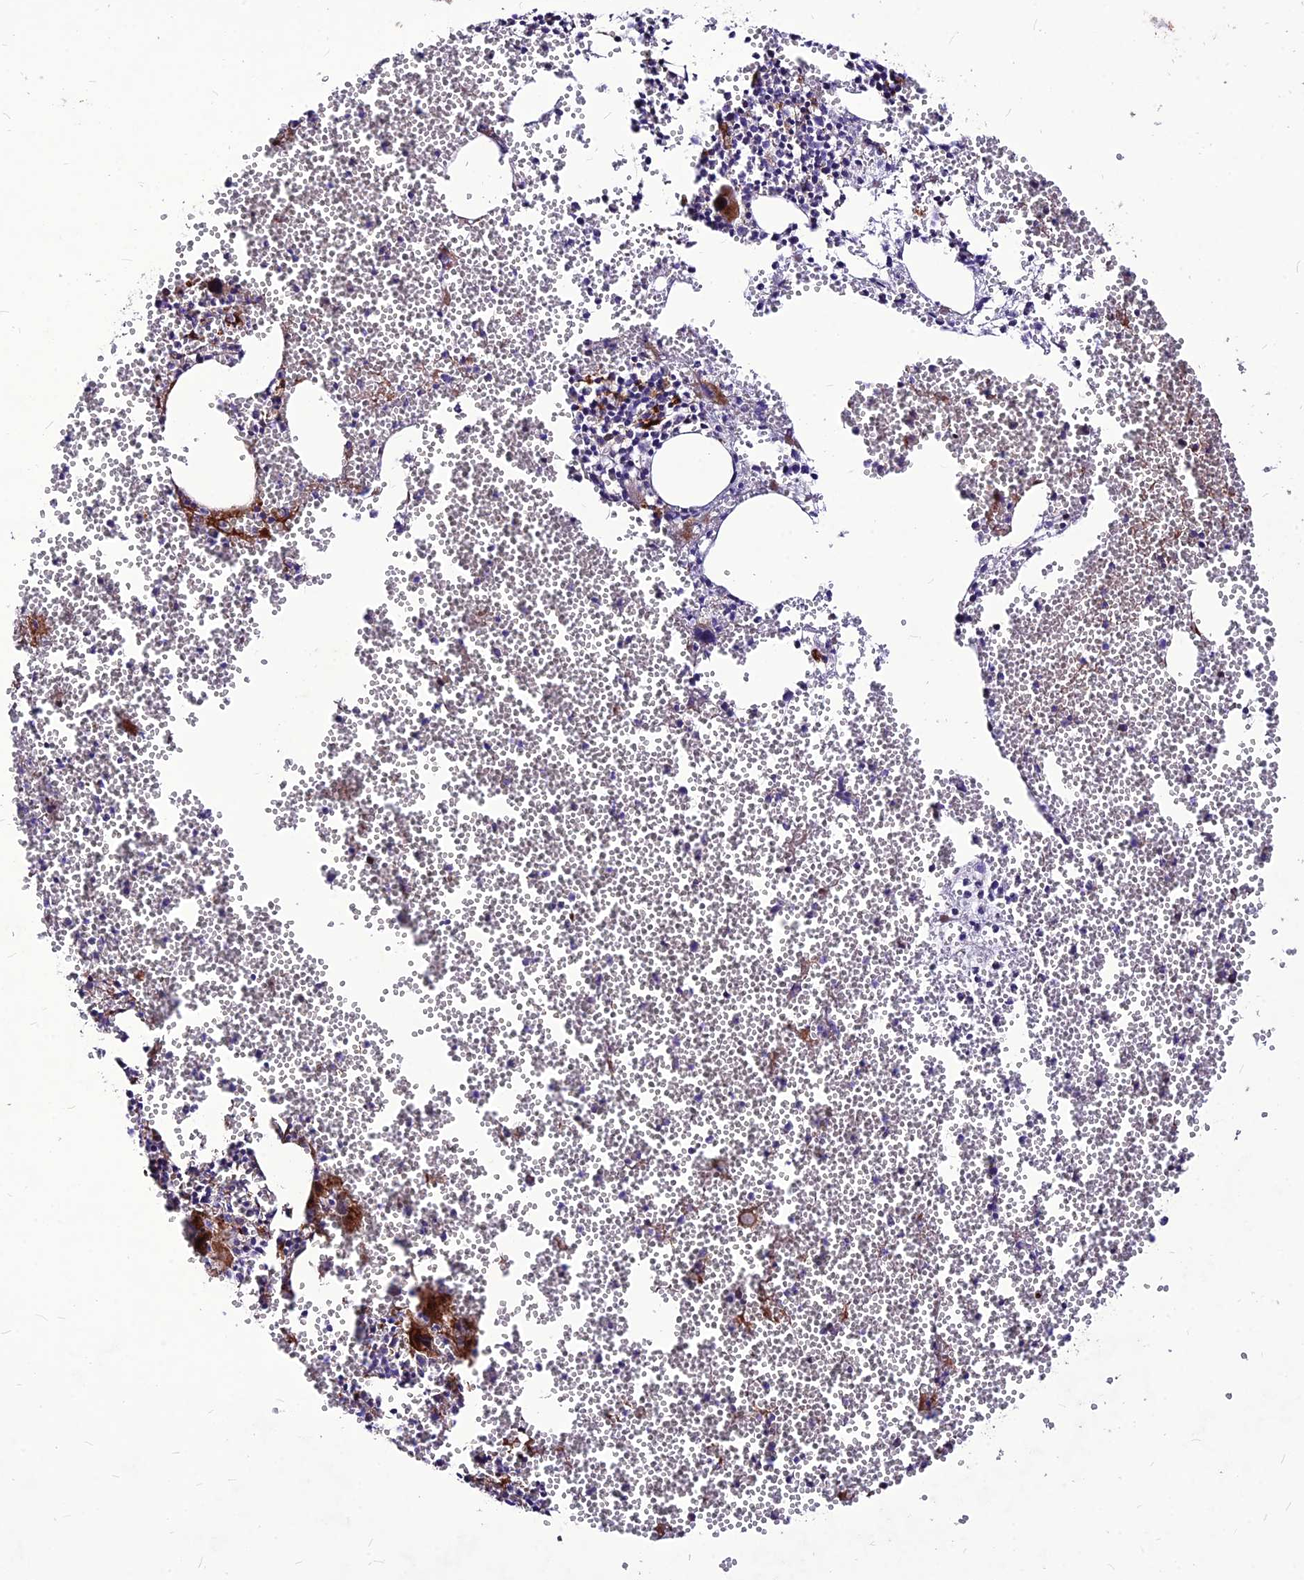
{"staining": {"intensity": "moderate", "quantity": "<25%", "location": "cytoplasmic/membranous"}, "tissue": "bone marrow", "cell_type": "Hematopoietic cells", "image_type": "normal", "snomed": [{"axis": "morphology", "description": "Normal tissue, NOS"}, {"axis": "topography", "description": "Bone marrow"}], "caption": "High-power microscopy captured an immunohistochemistry image of normal bone marrow, revealing moderate cytoplasmic/membranous positivity in about <25% of hematopoietic cells.", "gene": "RIMOC1", "patient": {"sex": "female", "age": 77}}